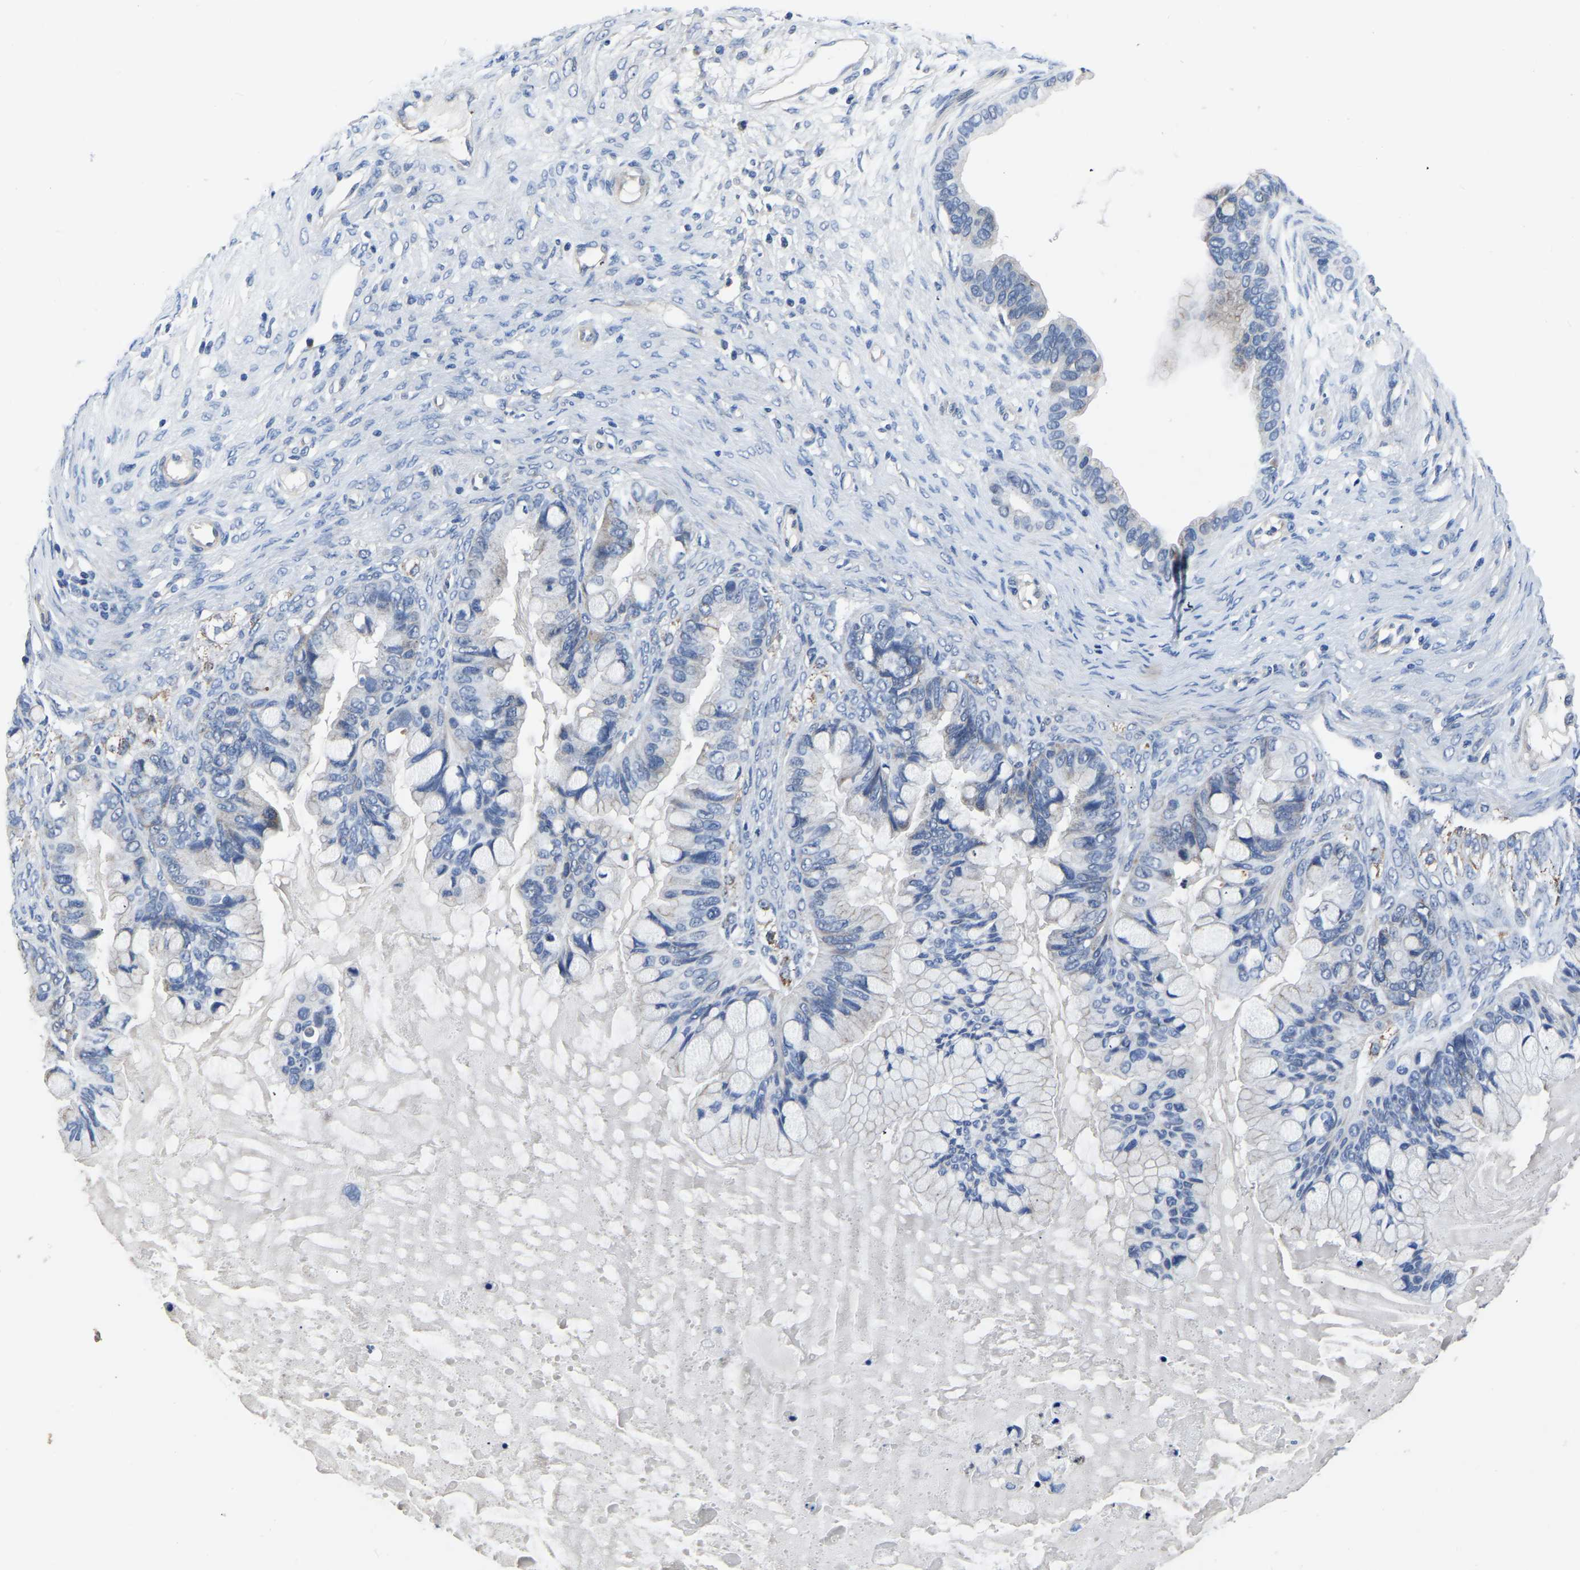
{"staining": {"intensity": "negative", "quantity": "none", "location": "none"}, "tissue": "ovarian cancer", "cell_type": "Tumor cells", "image_type": "cancer", "snomed": [{"axis": "morphology", "description": "Cystadenocarcinoma, mucinous, NOS"}, {"axis": "topography", "description": "Ovary"}], "caption": "There is no significant expression in tumor cells of ovarian cancer (mucinous cystadenocarcinoma).", "gene": "FGD5", "patient": {"sex": "female", "age": 80}}